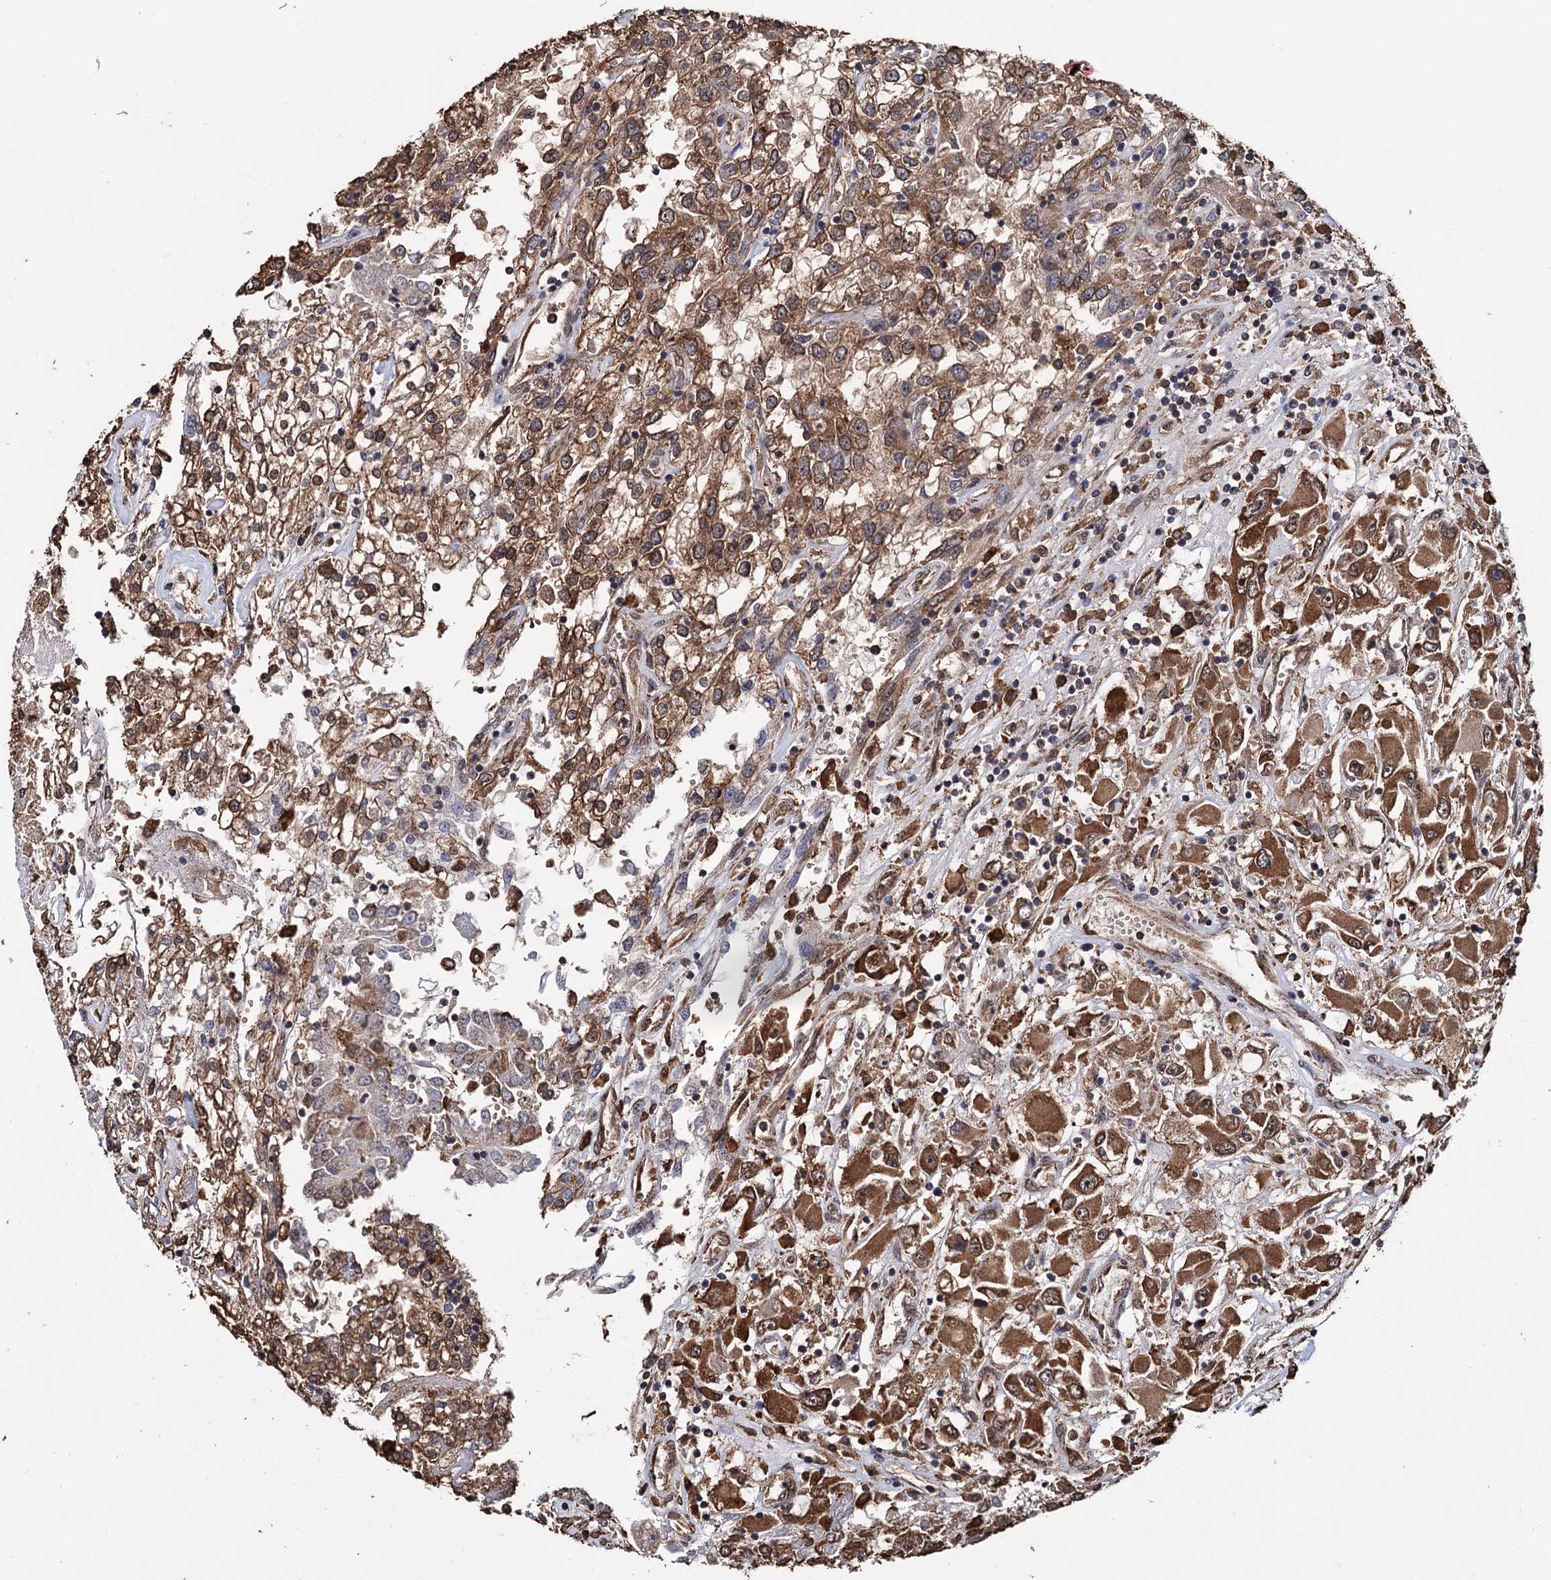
{"staining": {"intensity": "strong", "quantity": ">75%", "location": "cytoplasmic/membranous"}, "tissue": "renal cancer", "cell_type": "Tumor cells", "image_type": "cancer", "snomed": [{"axis": "morphology", "description": "Adenocarcinoma, NOS"}, {"axis": "topography", "description": "Kidney"}], "caption": "IHC photomicrograph of human adenocarcinoma (renal) stained for a protein (brown), which displays high levels of strong cytoplasmic/membranous expression in approximately >75% of tumor cells.", "gene": "TBC1D12", "patient": {"sex": "female", "age": 52}}